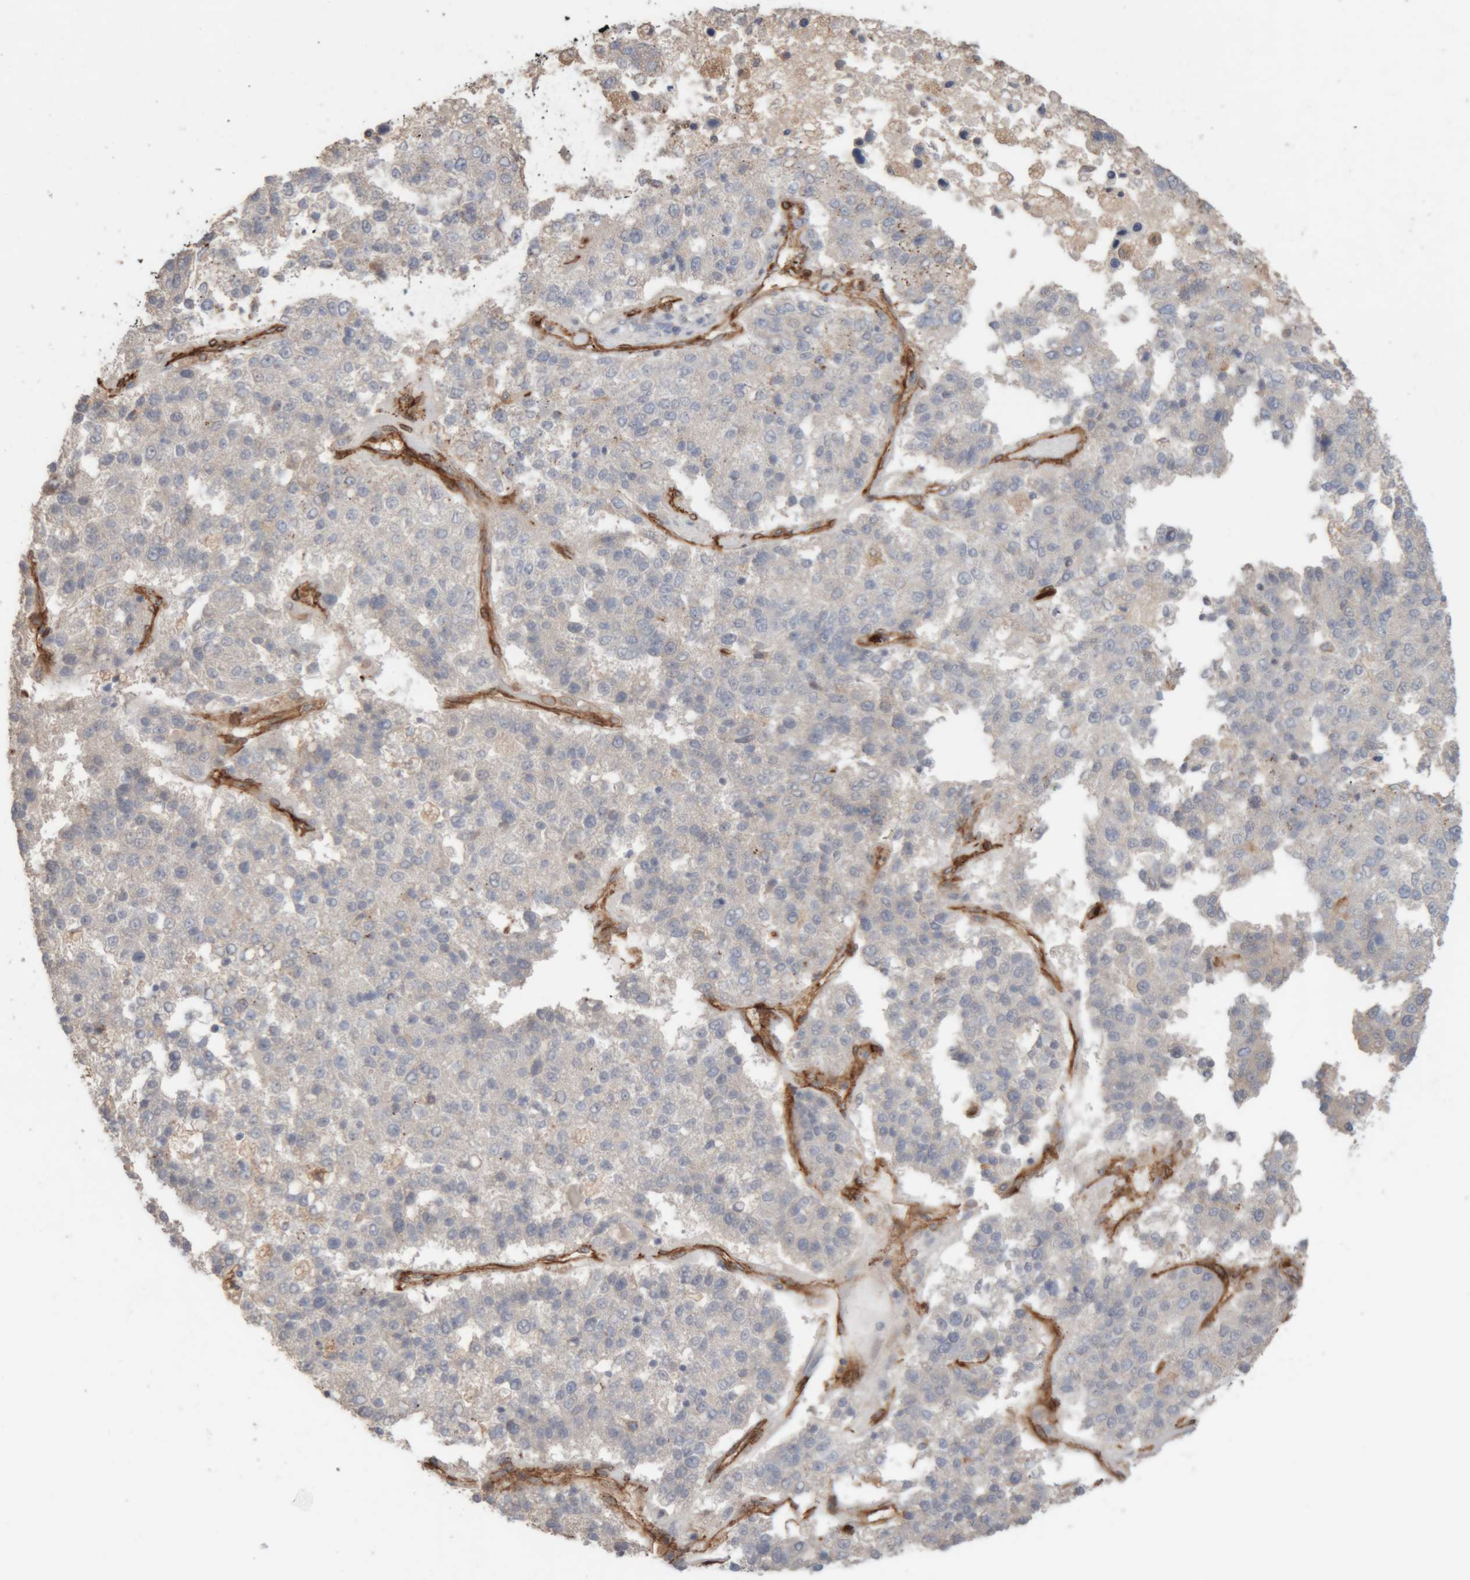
{"staining": {"intensity": "negative", "quantity": "none", "location": "none"}, "tissue": "pancreatic cancer", "cell_type": "Tumor cells", "image_type": "cancer", "snomed": [{"axis": "morphology", "description": "Adenocarcinoma, NOS"}, {"axis": "topography", "description": "Pancreas"}], "caption": "This image is of pancreatic cancer (adenocarcinoma) stained with IHC to label a protein in brown with the nuclei are counter-stained blue. There is no positivity in tumor cells.", "gene": "RAB32", "patient": {"sex": "female", "age": 61}}